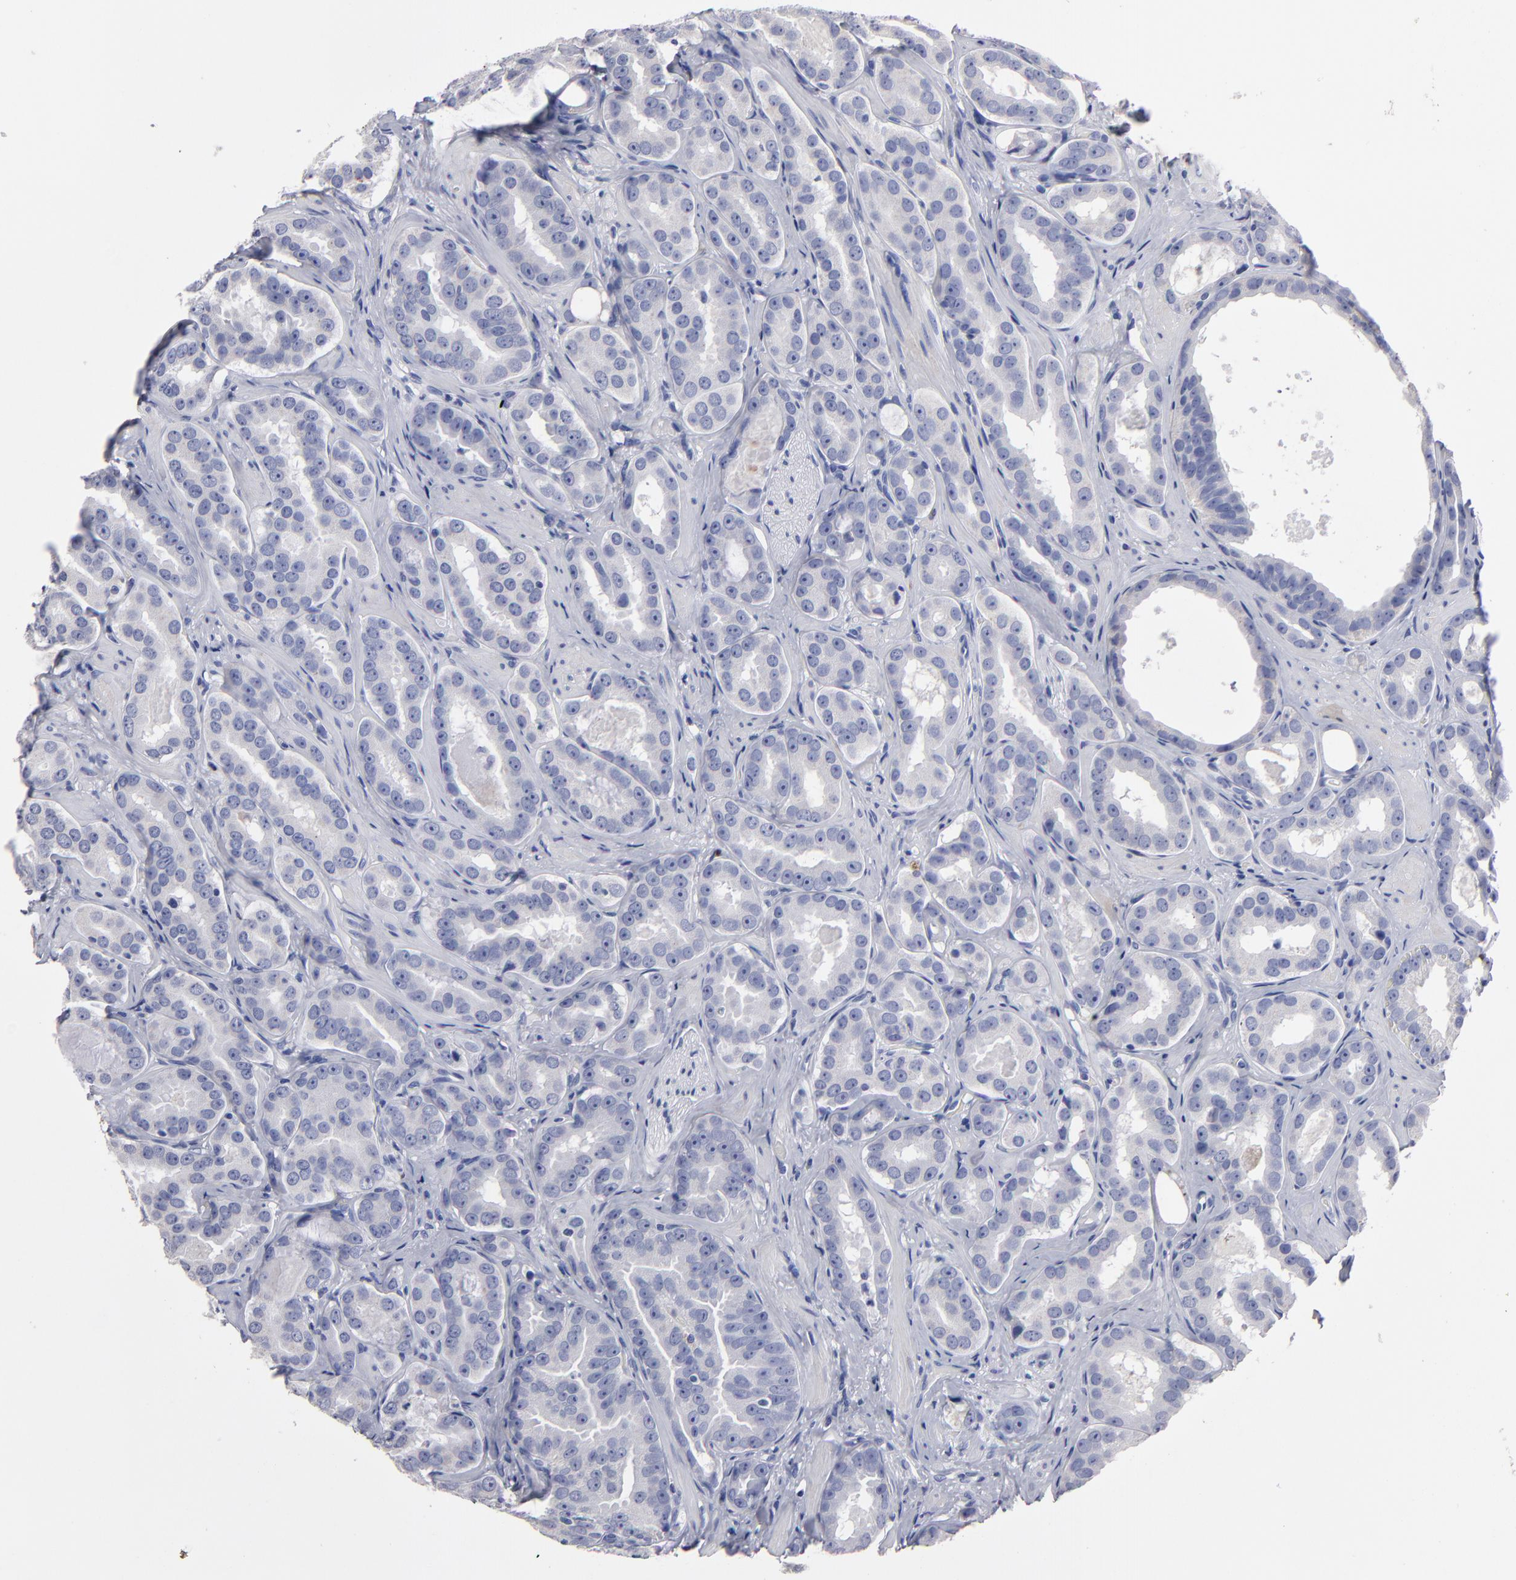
{"staining": {"intensity": "negative", "quantity": "none", "location": "none"}, "tissue": "prostate cancer", "cell_type": "Tumor cells", "image_type": "cancer", "snomed": [{"axis": "morphology", "description": "Adenocarcinoma, Low grade"}, {"axis": "topography", "description": "Prostate"}], "caption": "A photomicrograph of human prostate low-grade adenocarcinoma is negative for staining in tumor cells.", "gene": "FABP4", "patient": {"sex": "male", "age": 59}}